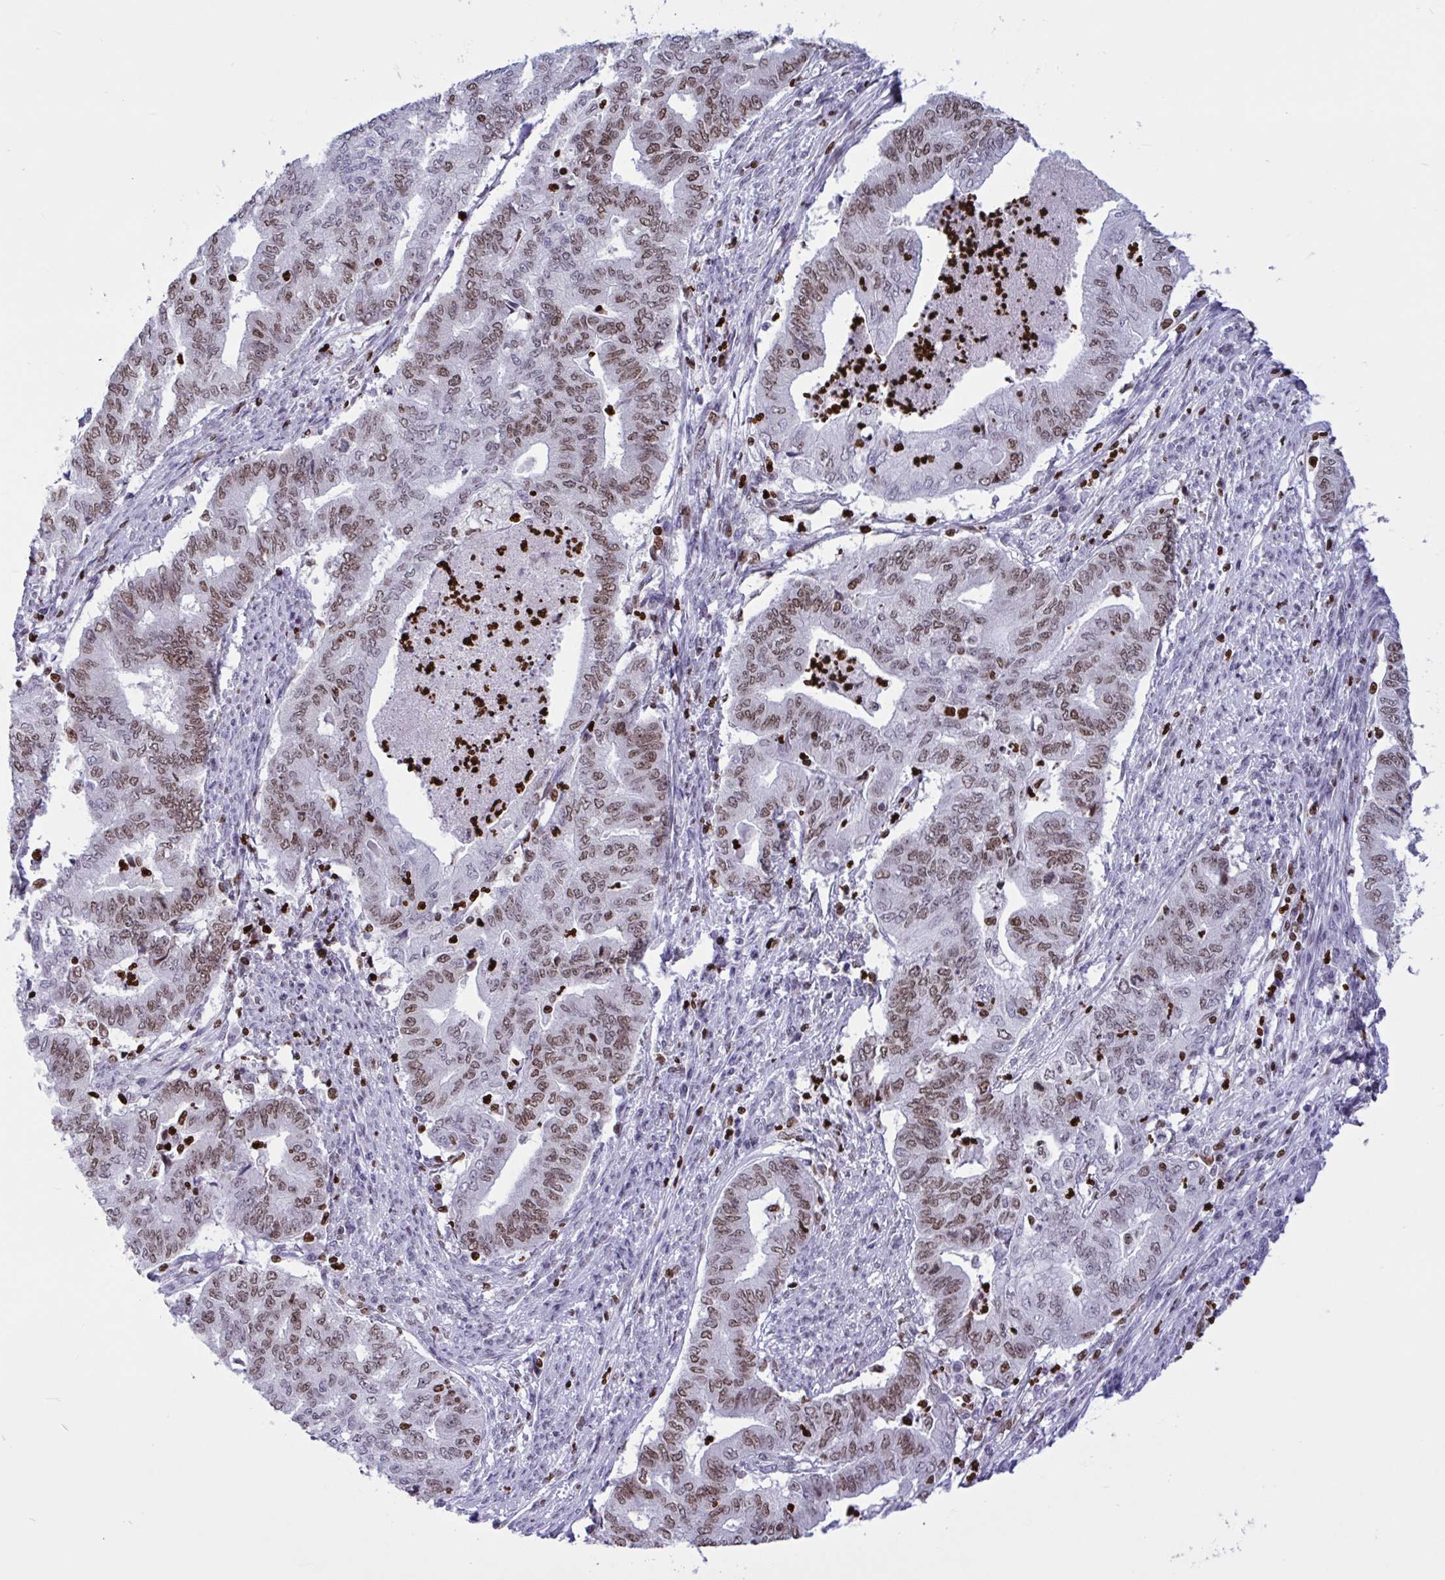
{"staining": {"intensity": "moderate", "quantity": "25%-75%", "location": "nuclear"}, "tissue": "endometrial cancer", "cell_type": "Tumor cells", "image_type": "cancer", "snomed": [{"axis": "morphology", "description": "Adenocarcinoma, NOS"}, {"axis": "topography", "description": "Endometrium"}], "caption": "Endometrial cancer stained with a protein marker shows moderate staining in tumor cells.", "gene": "HMGB2", "patient": {"sex": "female", "age": 79}}